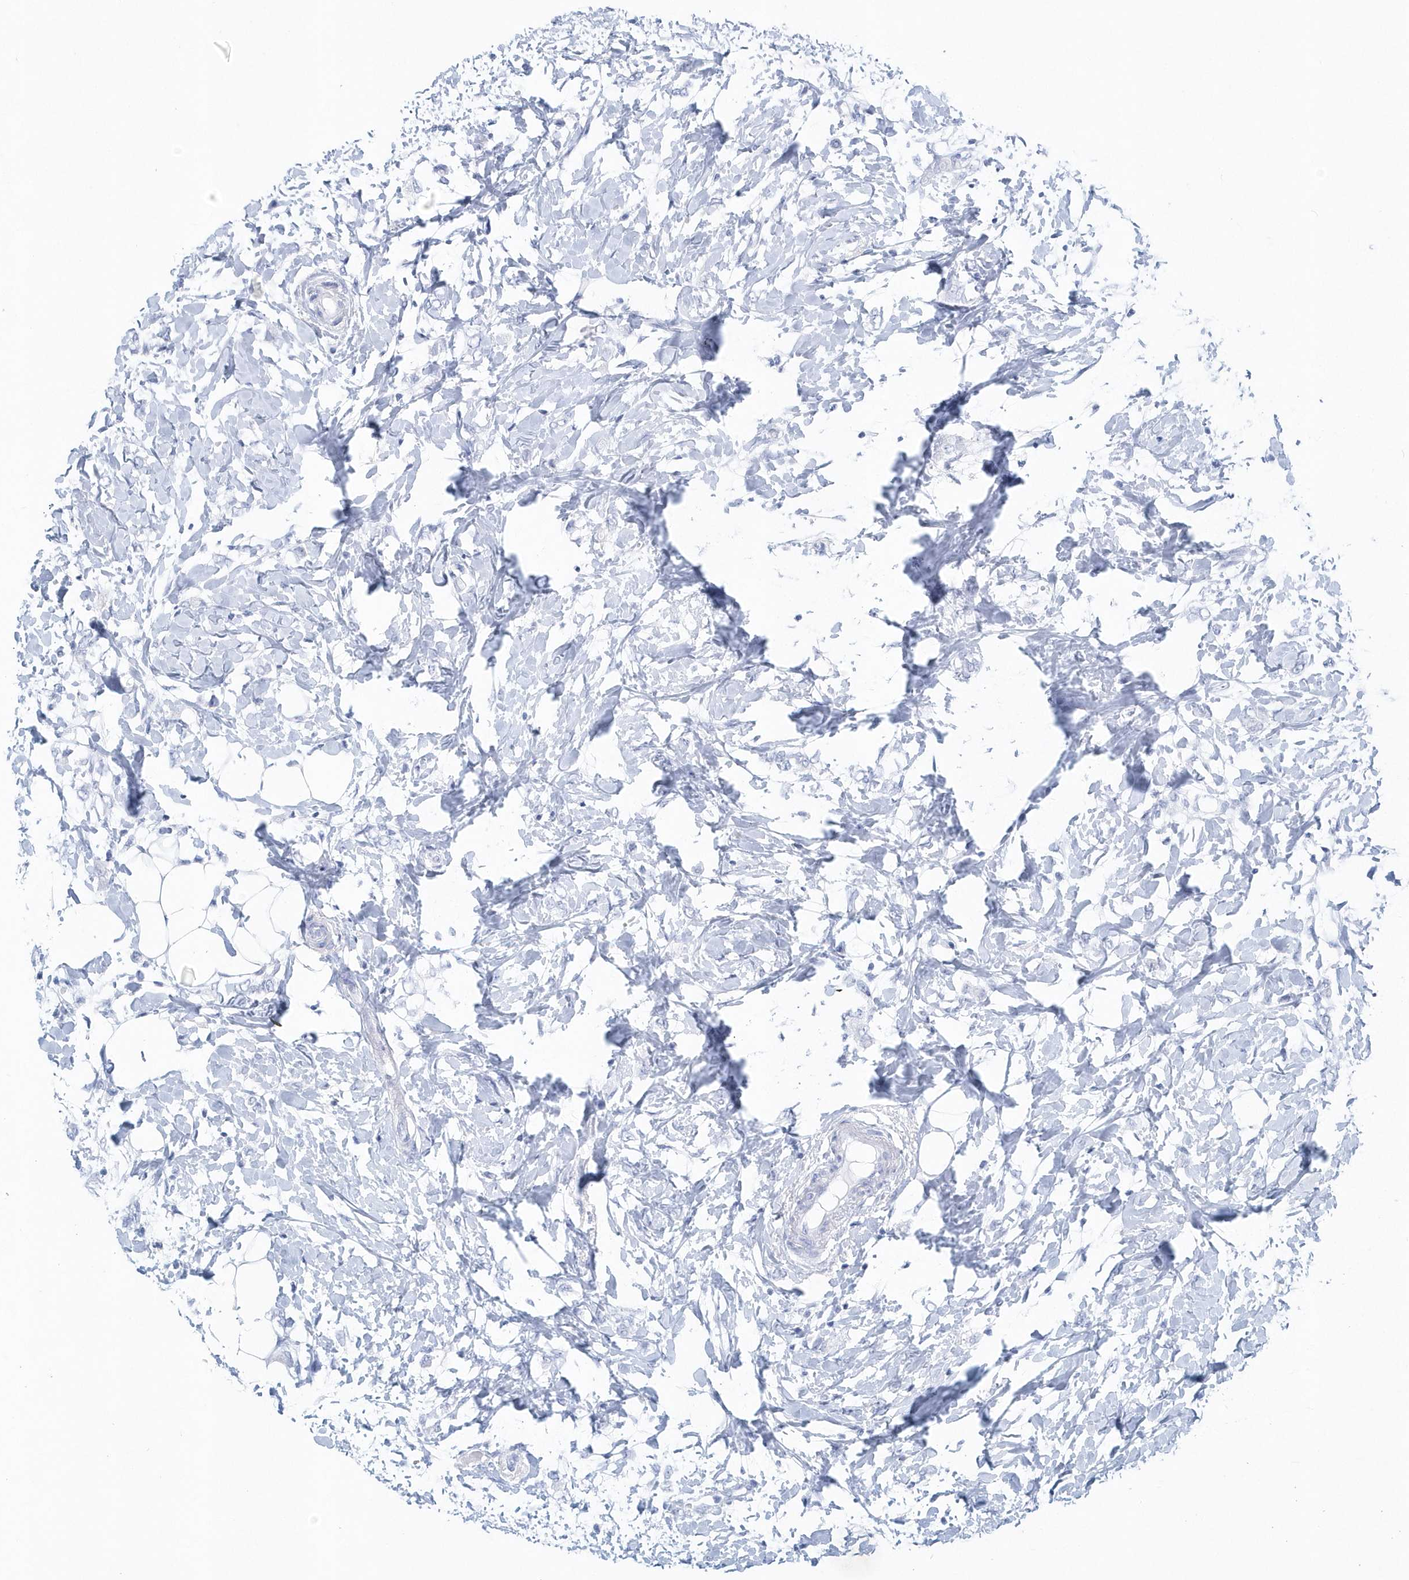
{"staining": {"intensity": "negative", "quantity": "none", "location": "none"}, "tissue": "breast cancer", "cell_type": "Tumor cells", "image_type": "cancer", "snomed": [{"axis": "morphology", "description": "Normal tissue, NOS"}, {"axis": "morphology", "description": "Lobular carcinoma"}, {"axis": "topography", "description": "Breast"}], "caption": "Tumor cells show no significant protein positivity in breast lobular carcinoma.", "gene": "PTPRO", "patient": {"sex": "female", "age": 47}}